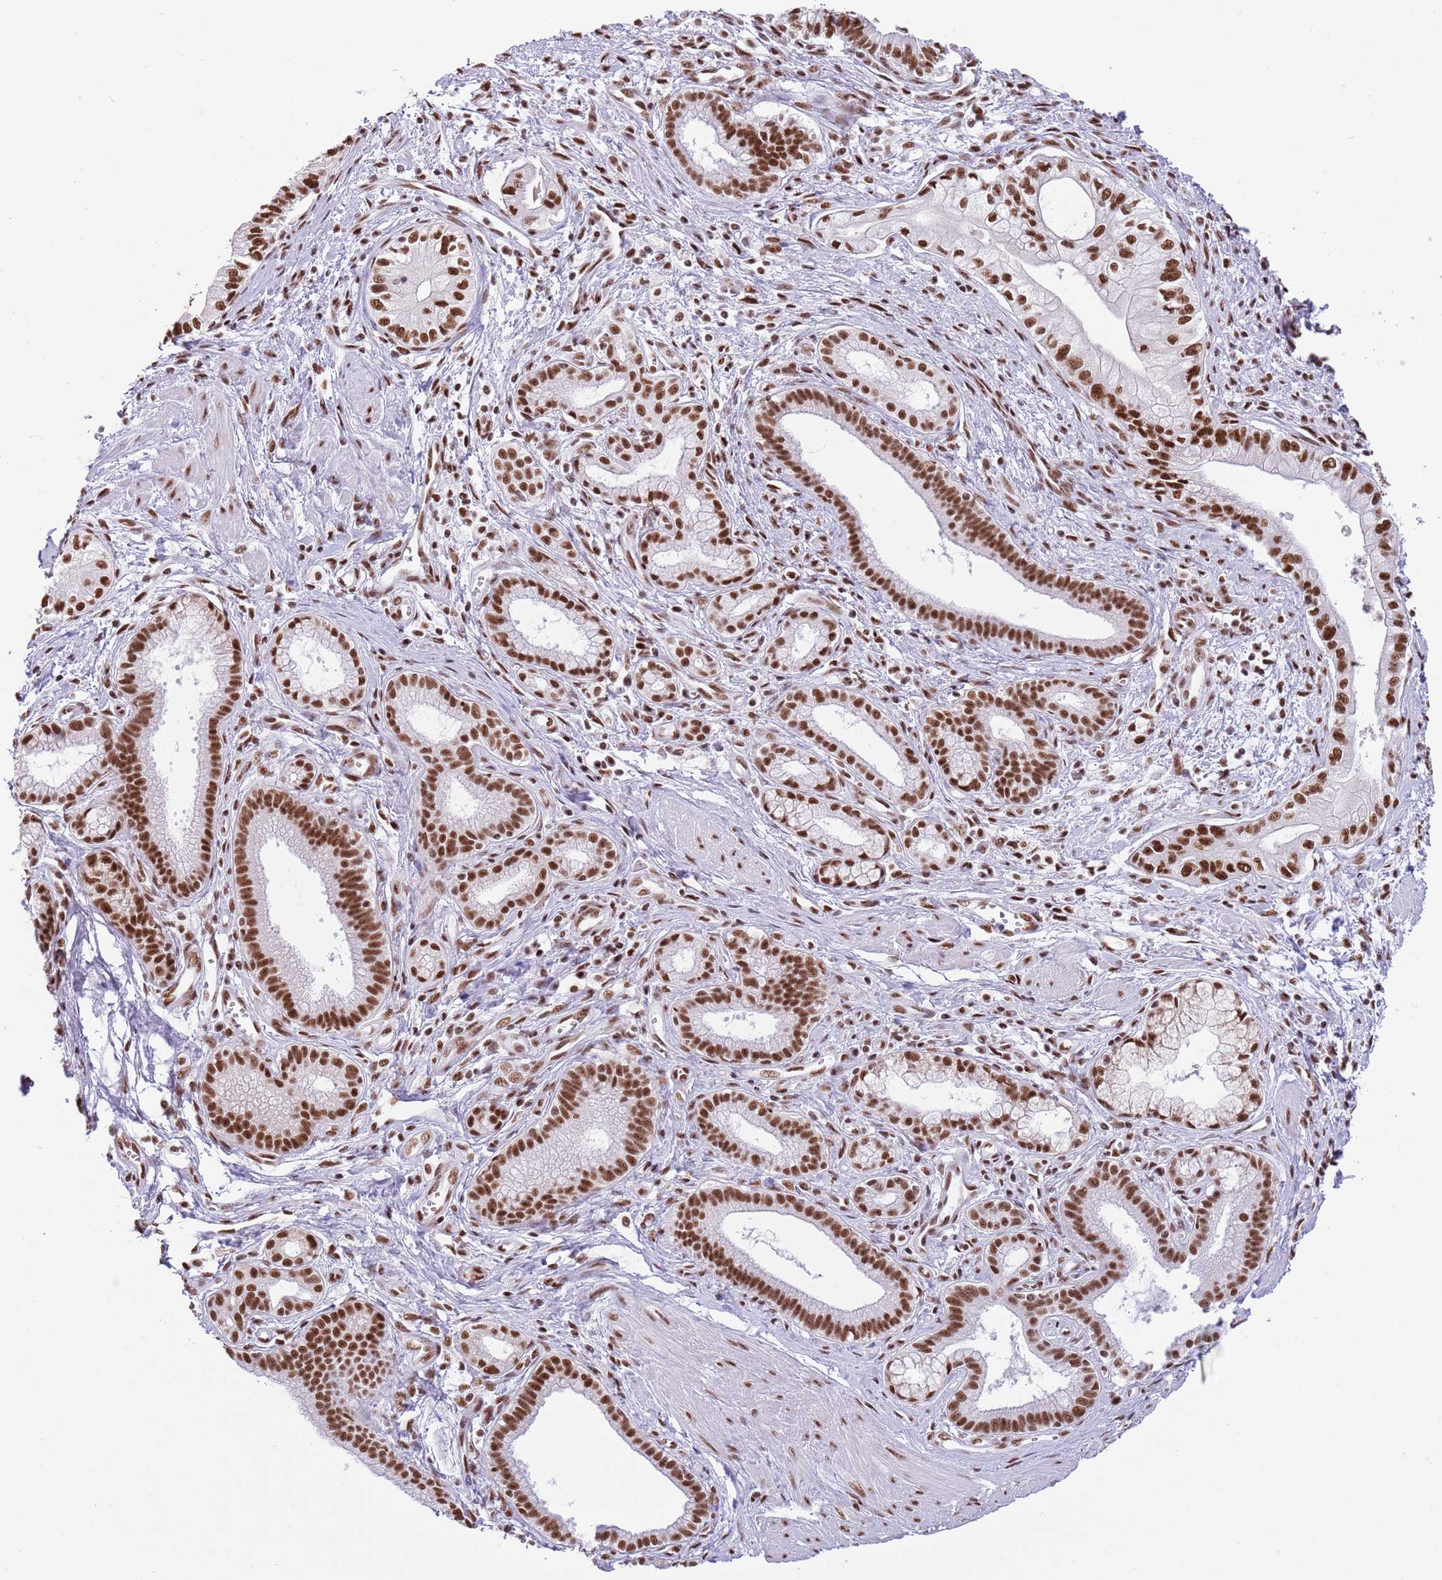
{"staining": {"intensity": "strong", "quantity": ">75%", "location": "nuclear"}, "tissue": "pancreatic cancer", "cell_type": "Tumor cells", "image_type": "cancer", "snomed": [{"axis": "morphology", "description": "Adenocarcinoma, NOS"}, {"axis": "topography", "description": "Pancreas"}], "caption": "Brown immunohistochemical staining in human pancreatic cancer demonstrates strong nuclear expression in approximately >75% of tumor cells.", "gene": "SF3A2", "patient": {"sex": "male", "age": 78}}